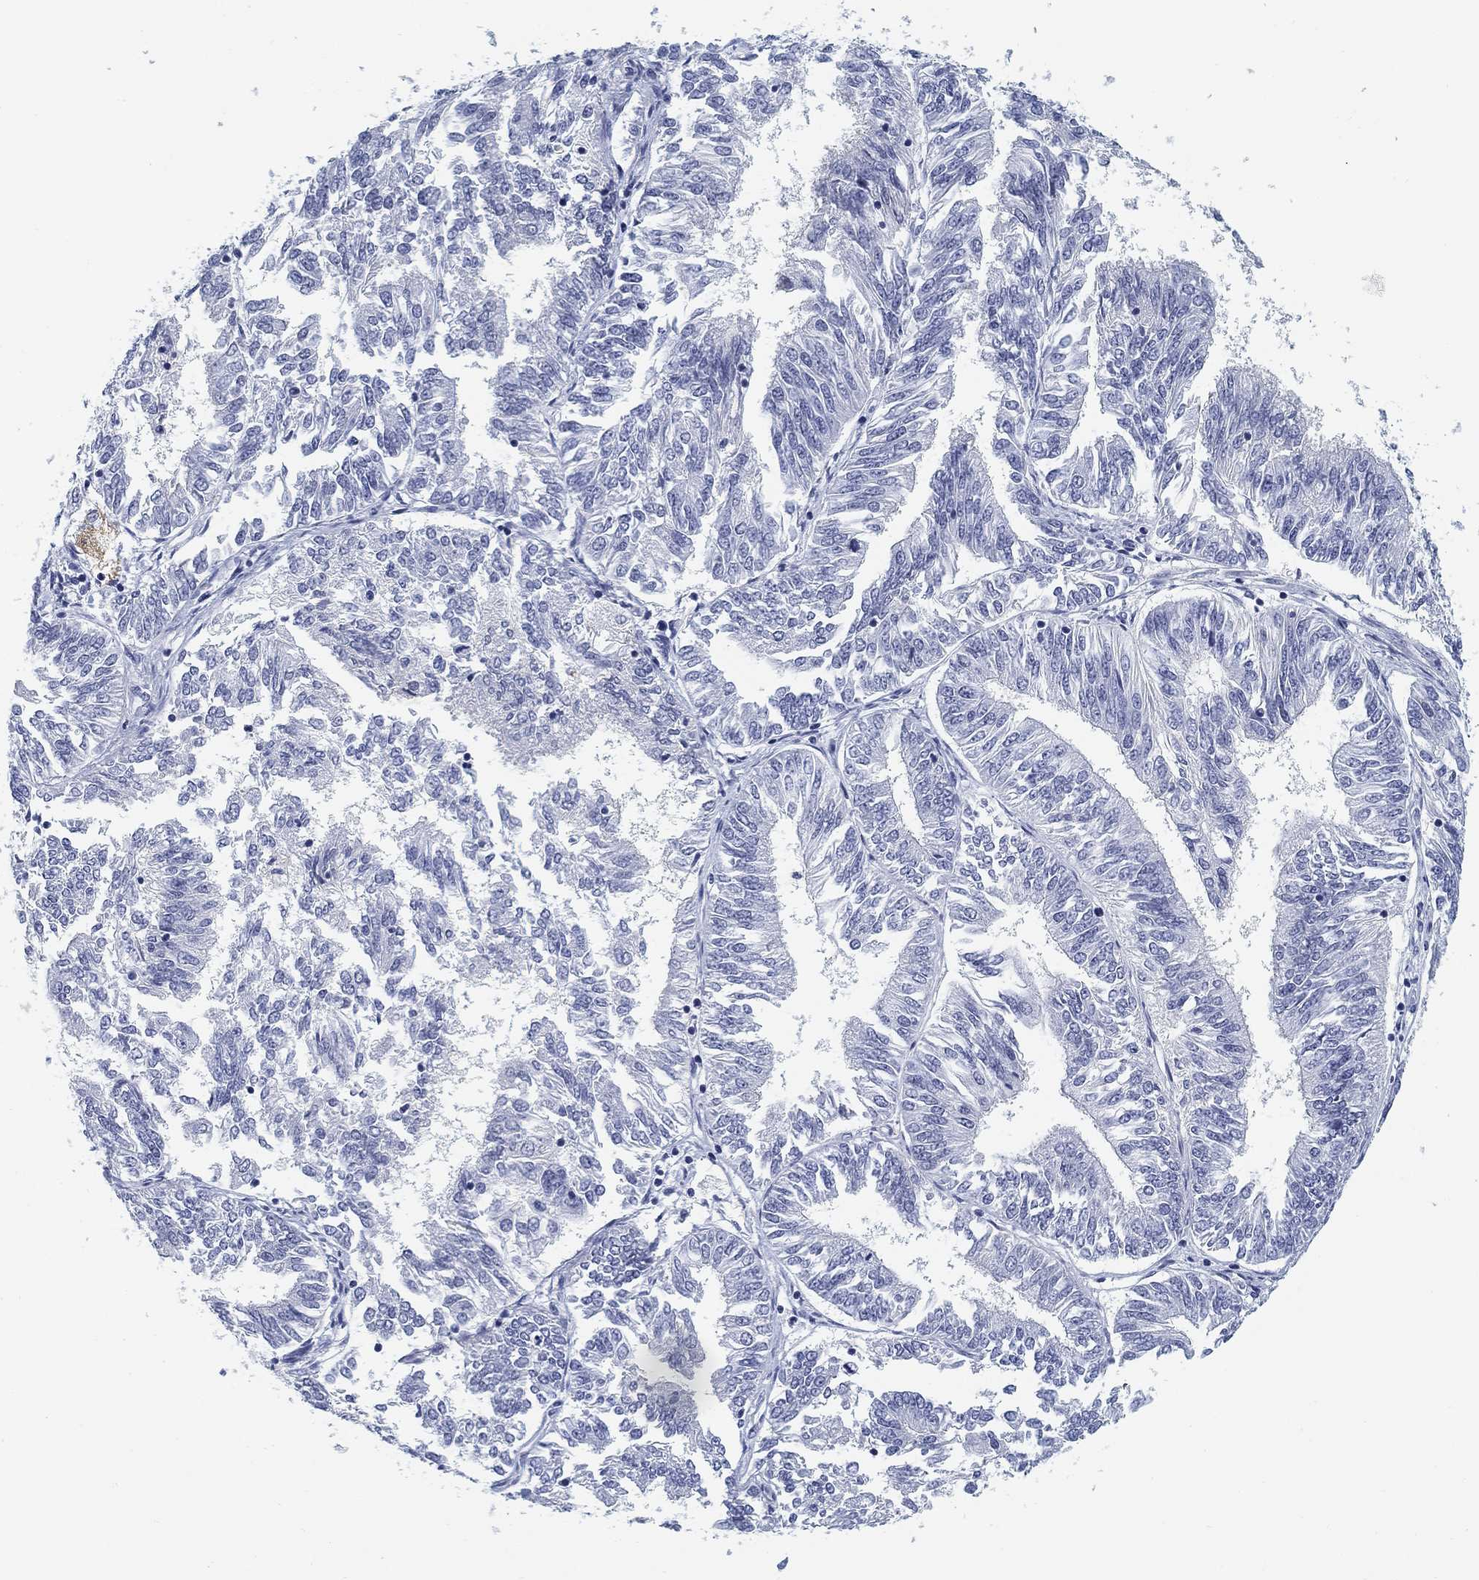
{"staining": {"intensity": "negative", "quantity": "none", "location": "none"}, "tissue": "endometrial cancer", "cell_type": "Tumor cells", "image_type": "cancer", "snomed": [{"axis": "morphology", "description": "Adenocarcinoma, NOS"}, {"axis": "topography", "description": "Endometrium"}], "caption": "Tumor cells are negative for brown protein staining in endometrial cancer (adenocarcinoma). (Brightfield microscopy of DAB (3,3'-diaminobenzidine) immunohistochemistry (IHC) at high magnification).", "gene": "SLC2A5", "patient": {"sex": "female", "age": 58}}